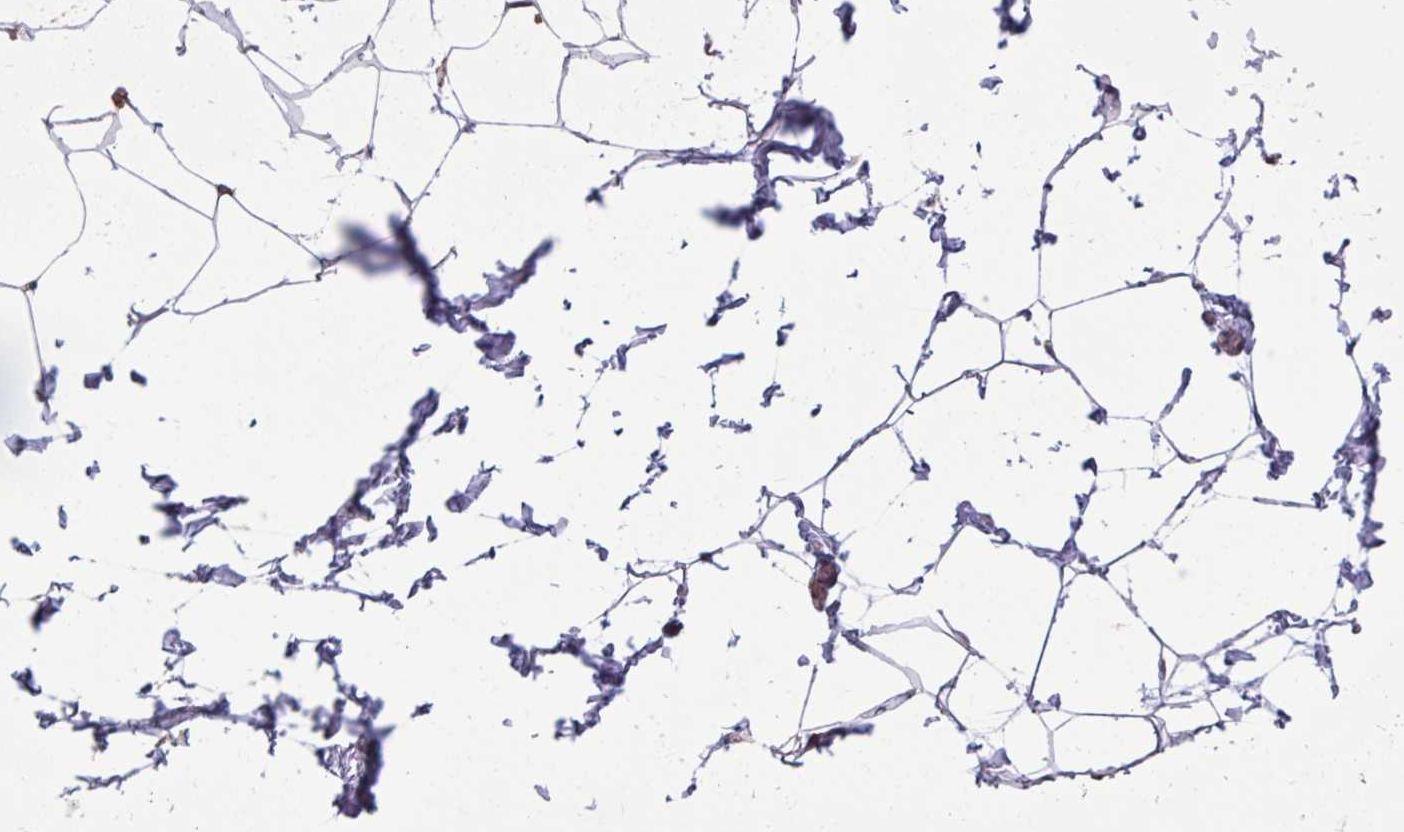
{"staining": {"intensity": "negative", "quantity": "none", "location": "none"}, "tissue": "breast", "cell_type": "Adipocytes", "image_type": "normal", "snomed": [{"axis": "morphology", "description": "Normal tissue, NOS"}, {"axis": "topography", "description": "Breast"}], "caption": "DAB immunohistochemical staining of unremarkable human breast shows no significant positivity in adipocytes.", "gene": "SLC9A6", "patient": {"sex": "female", "age": 32}}